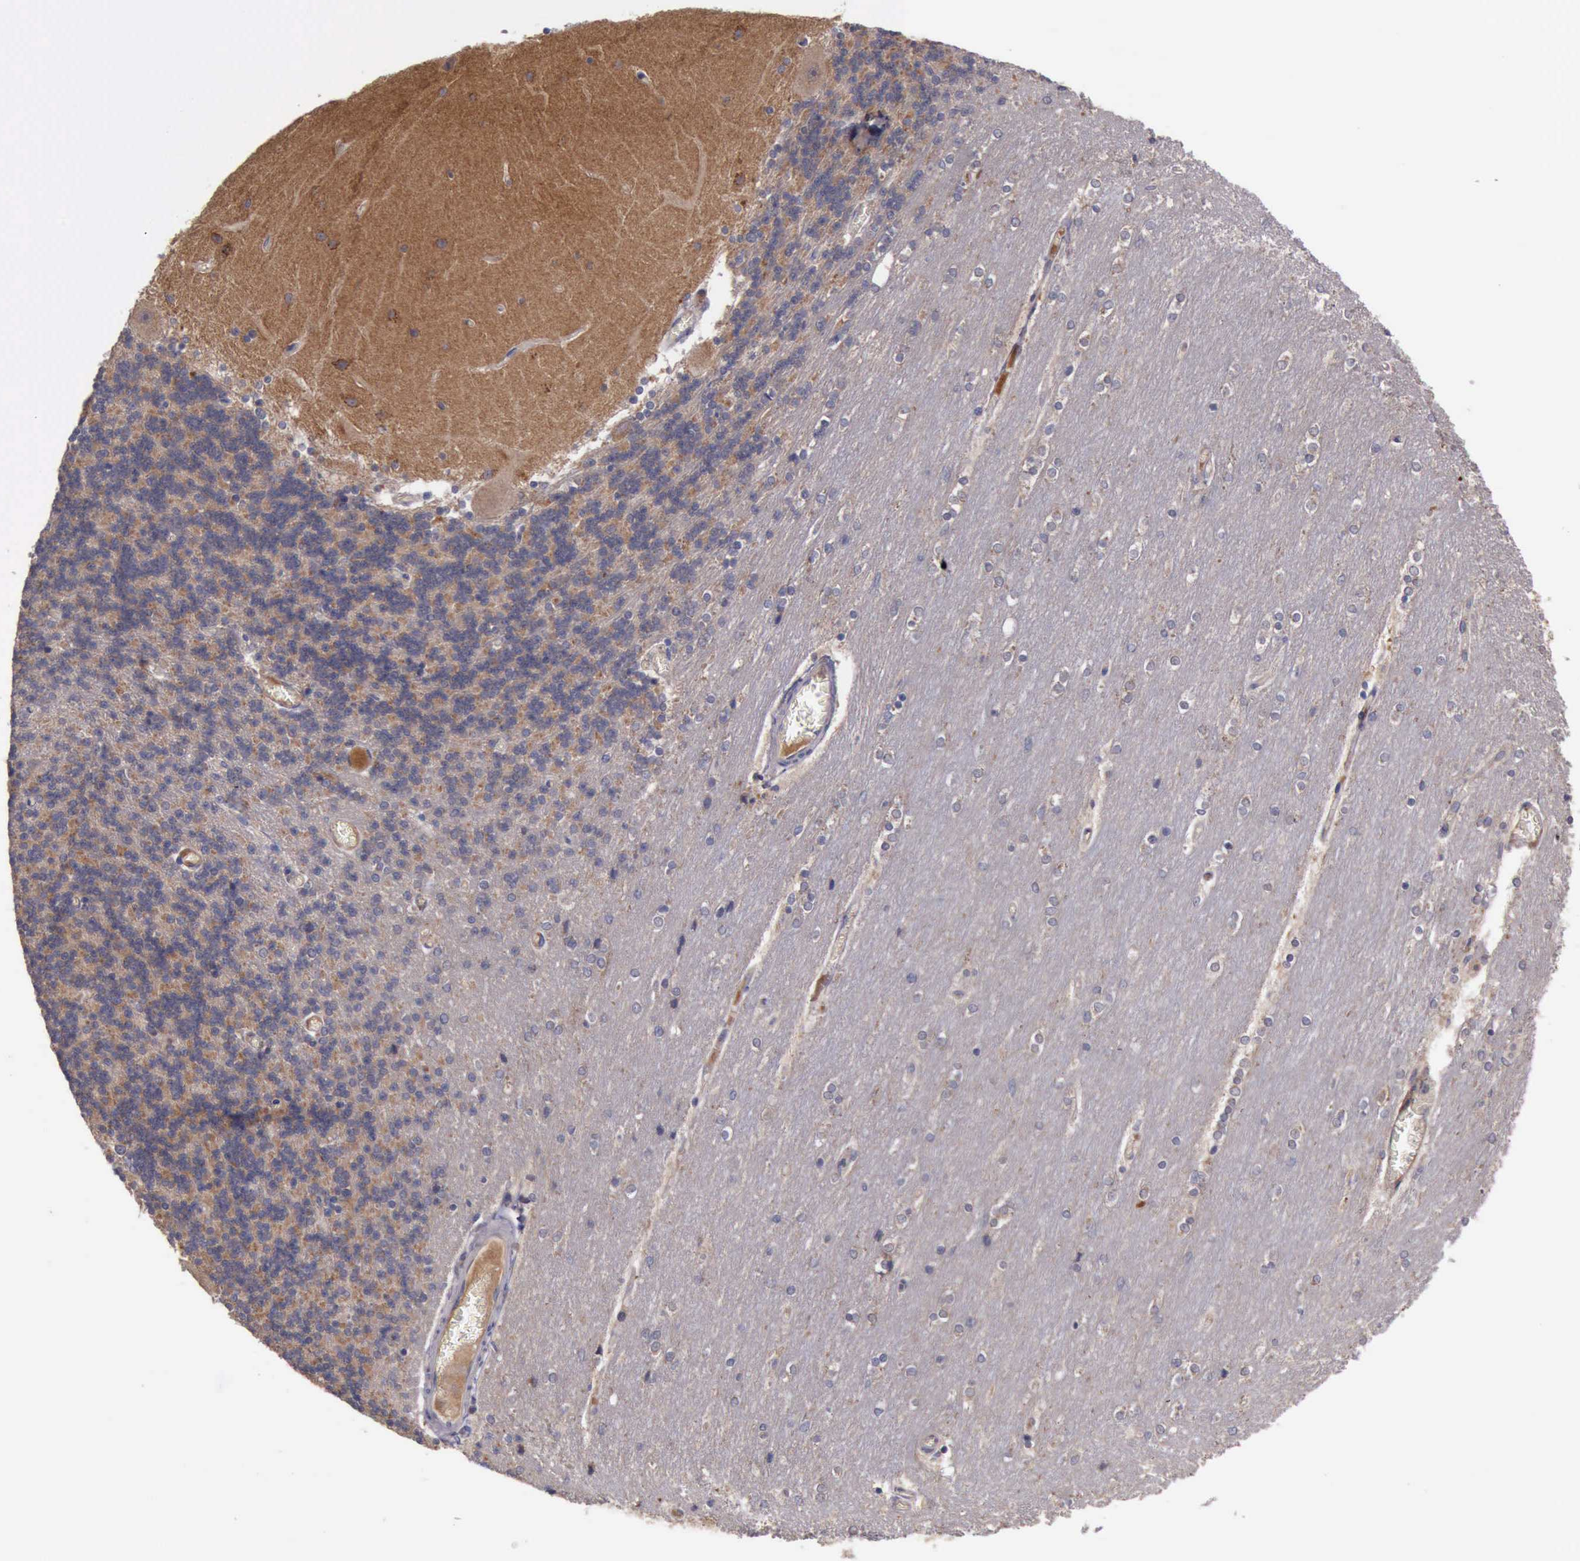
{"staining": {"intensity": "negative", "quantity": "none", "location": "none"}, "tissue": "cerebellum", "cell_type": "Cells in granular layer", "image_type": "normal", "snomed": [{"axis": "morphology", "description": "Normal tissue, NOS"}, {"axis": "topography", "description": "Cerebellum"}], "caption": "IHC micrograph of normal human cerebellum stained for a protein (brown), which shows no staining in cells in granular layer.", "gene": "RAB39B", "patient": {"sex": "female", "age": 54}}